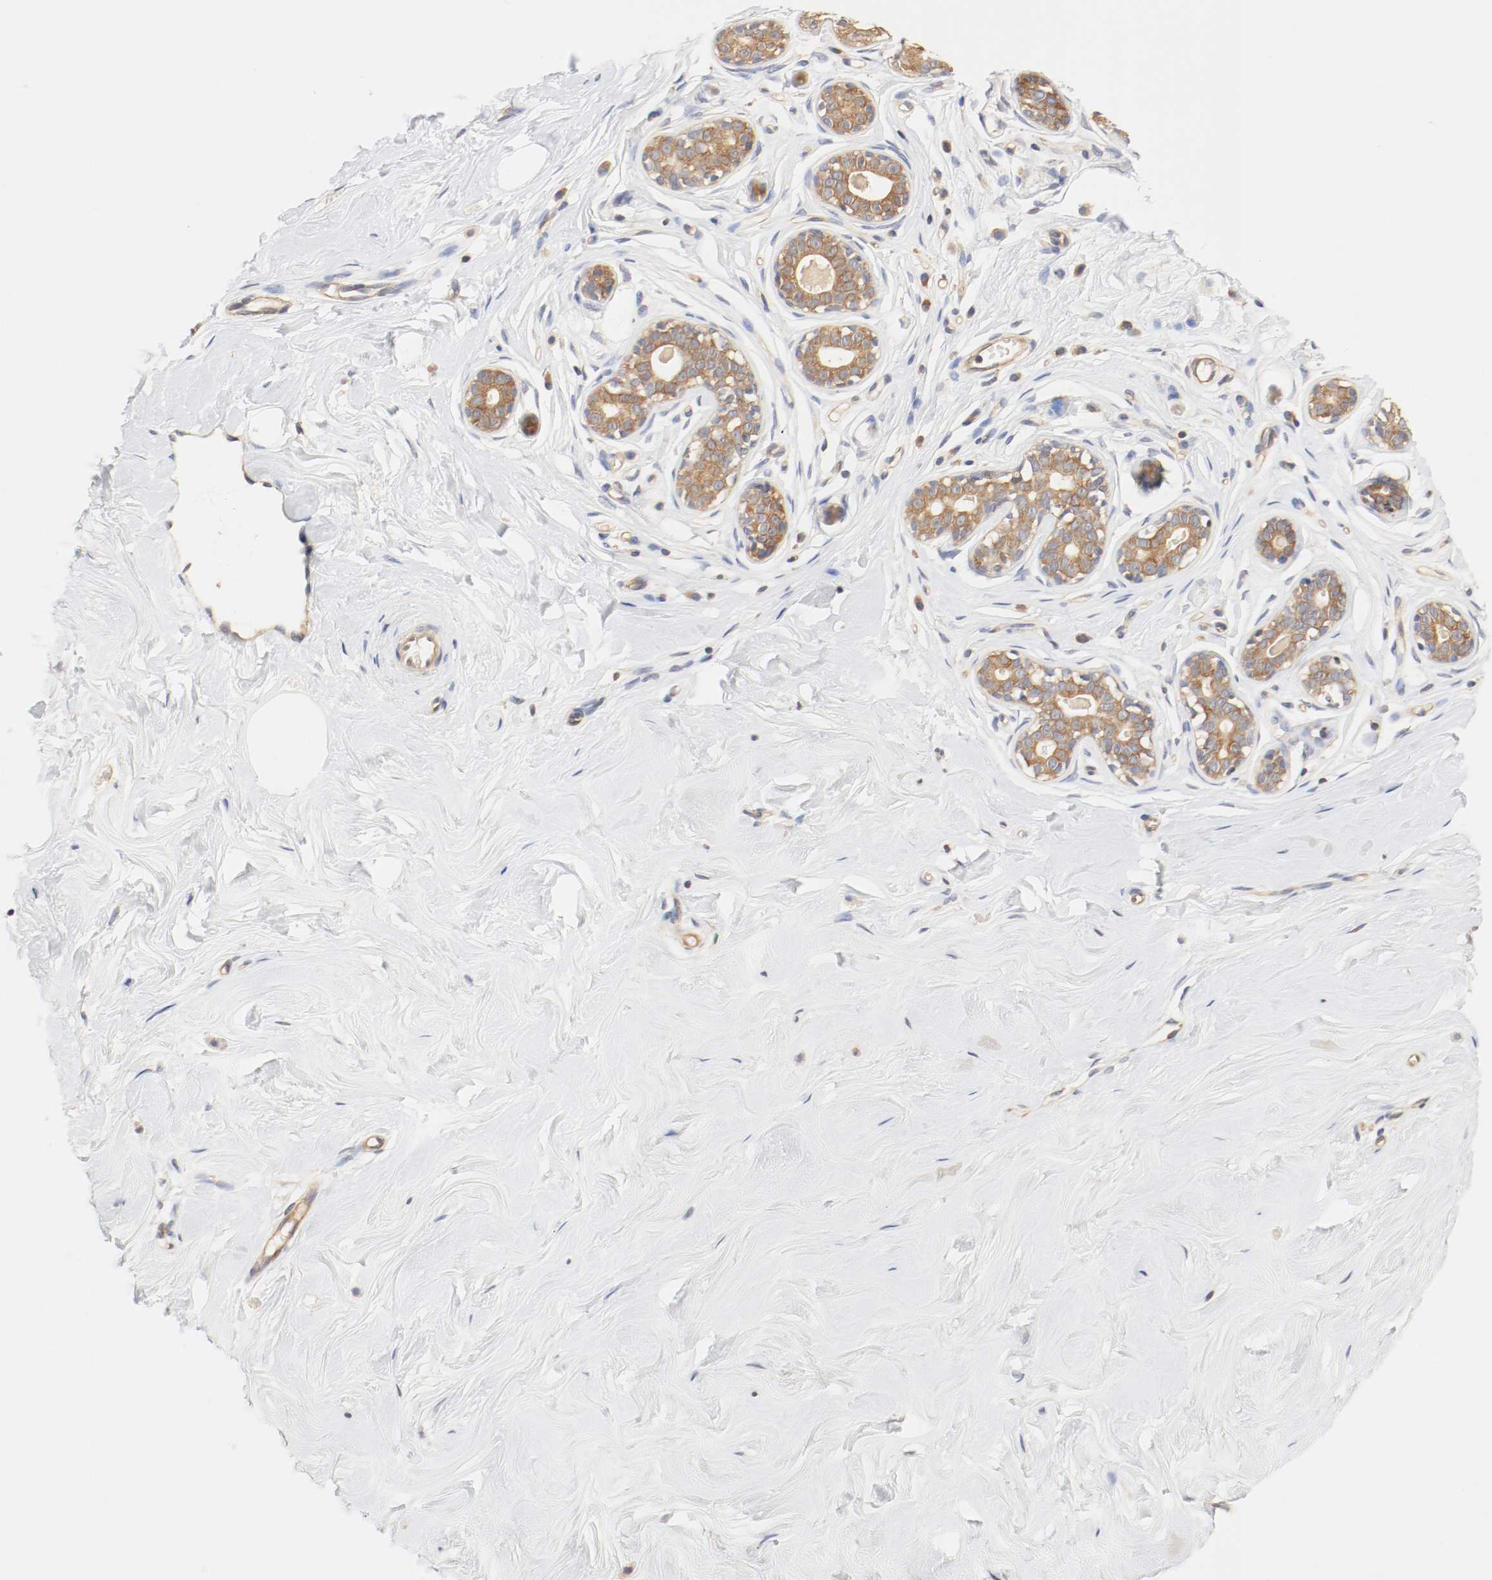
{"staining": {"intensity": "negative", "quantity": "none", "location": "none"}, "tissue": "breast", "cell_type": "Adipocytes", "image_type": "normal", "snomed": [{"axis": "morphology", "description": "Normal tissue, NOS"}, {"axis": "topography", "description": "Breast"}], "caption": "Adipocytes are negative for protein expression in unremarkable human breast. (IHC, brightfield microscopy, high magnification).", "gene": "GIT1", "patient": {"sex": "female", "age": 23}}